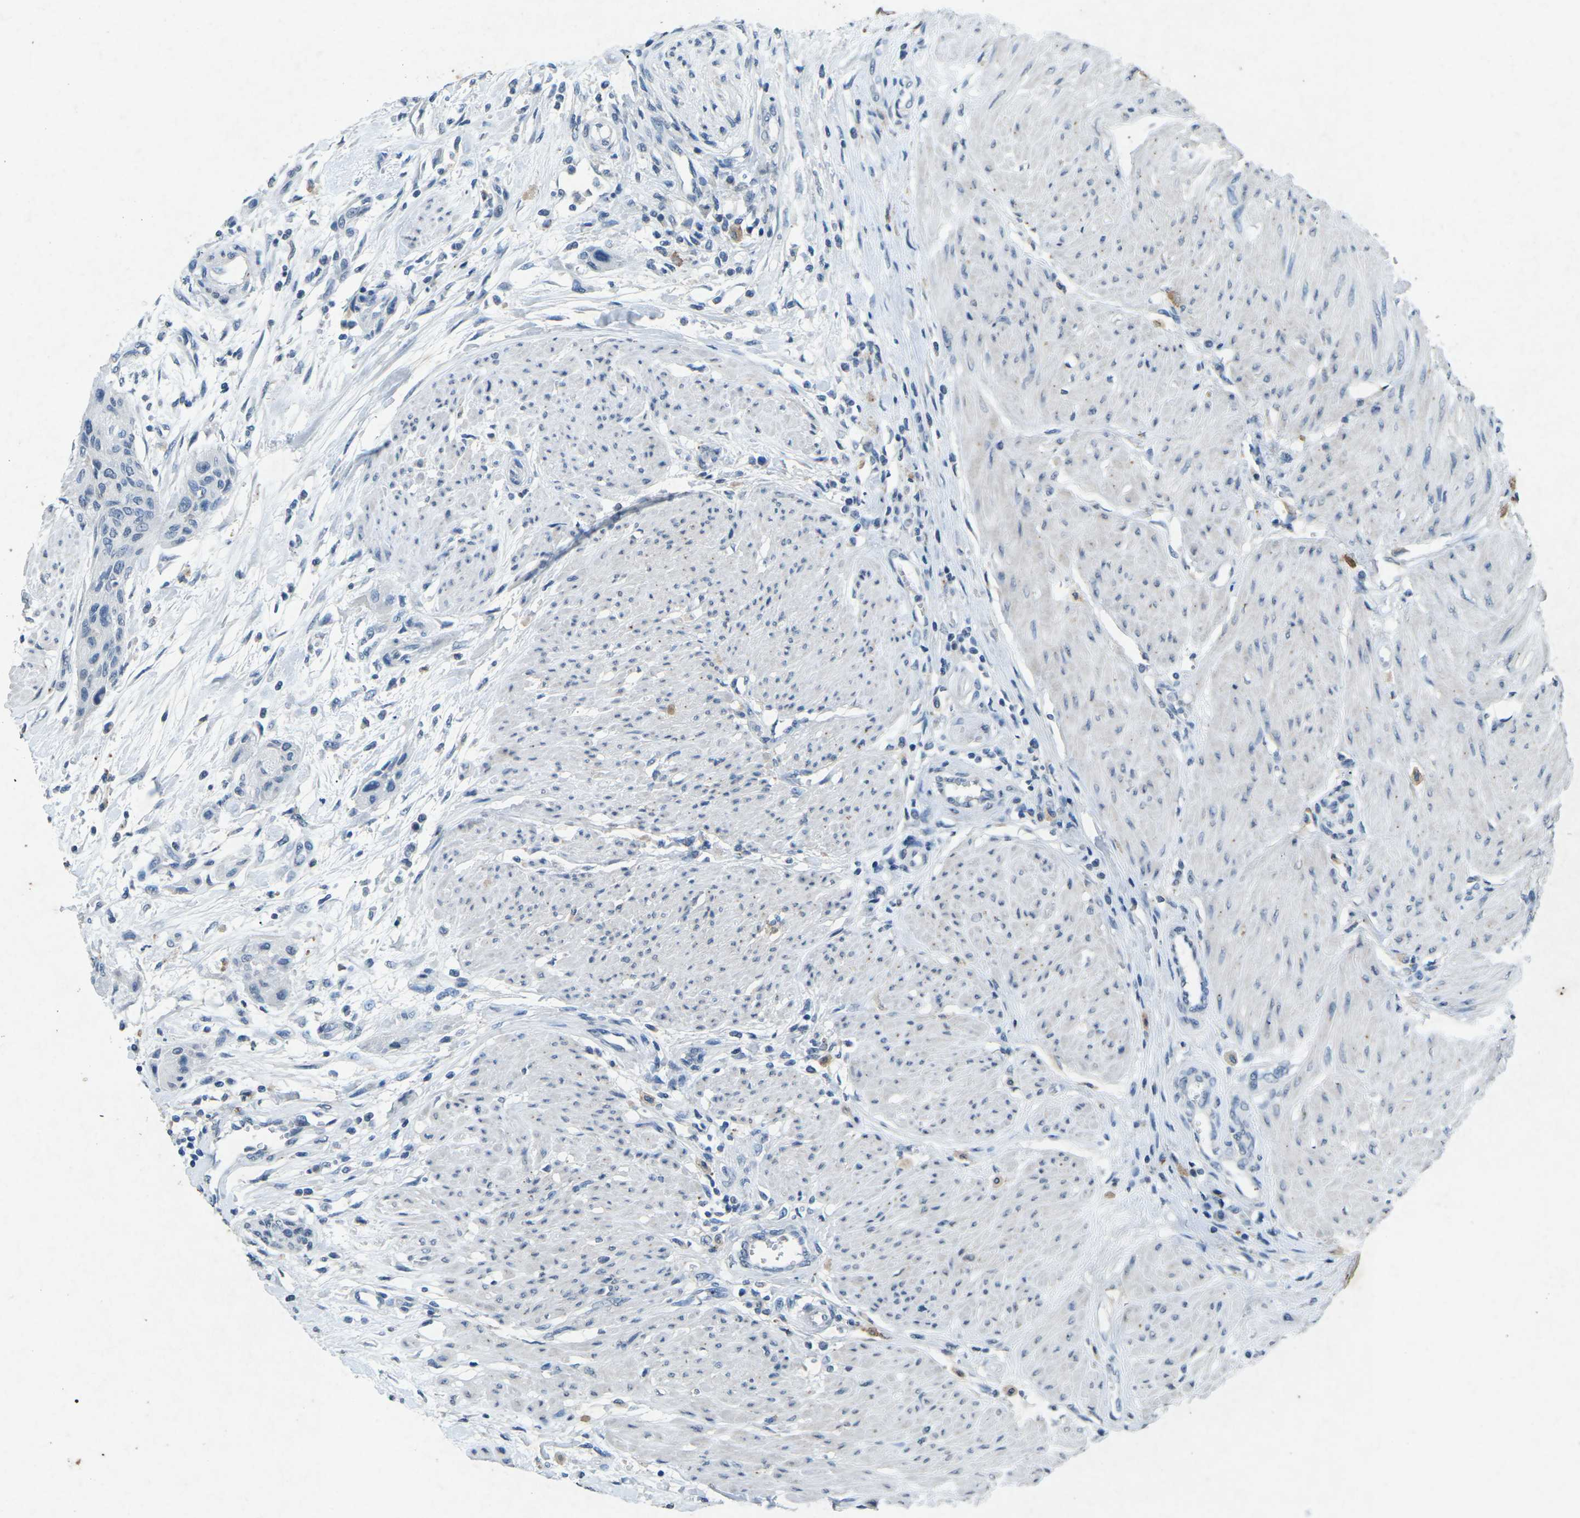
{"staining": {"intensity": "negative", "quantity": "none", "location": "none"}, "tissue": "urothelial cancer", "cell_type": "Tumor cells", "image_type": "cancer", "snomed": [{"axis": "morphology", "description": "Urothelial carcinoma, High grade"}, {"axis": "topography", "description": "Urinary bladder"}], "caption": "Tumor cells show no significant protein expression in high-grade urothelial carcinoma.", "gene": "A1BG", "patient": {"sex": "male", "age": 35}}